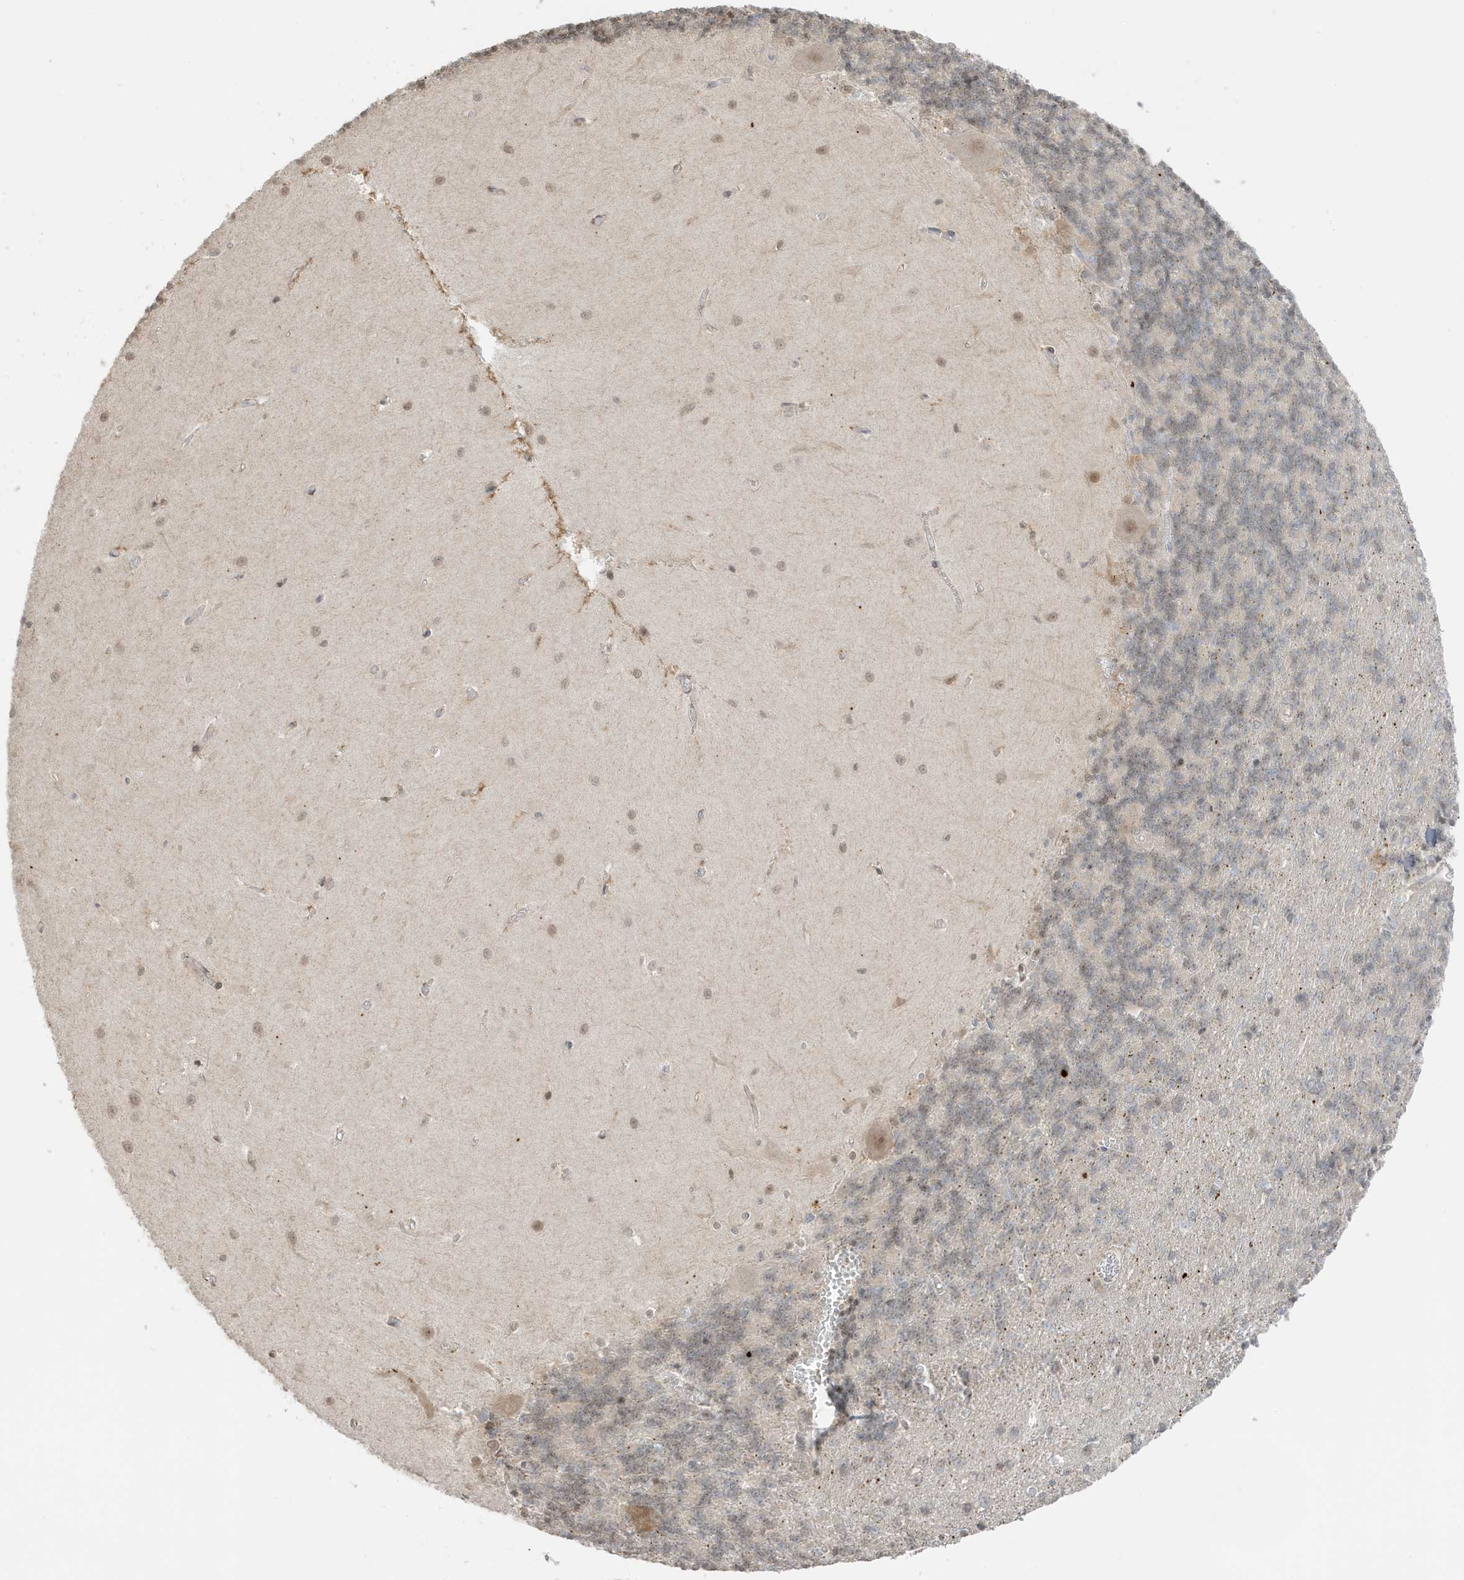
{"staining": {"intensity": "negative", "quantity": "none", "location": "none"}, "tissue": "cerebellum", "cell_type": "Cells in granular layer", "image_type": "normal", "snomed": [{"axis": "morphology", "description": "Normal tissue, NOS"}, {"axis": "topography", "description": "Cerebellum"}], "caption": "This image is of benign cerebellum stained with immunohistochemistry (IHC) to label a protein in brown with the nuclei are counter-stained blue. There is no staining in cells in granular layer.", "gene": "ZBTB41", "patient": {"sex": "male", "age": 37}}